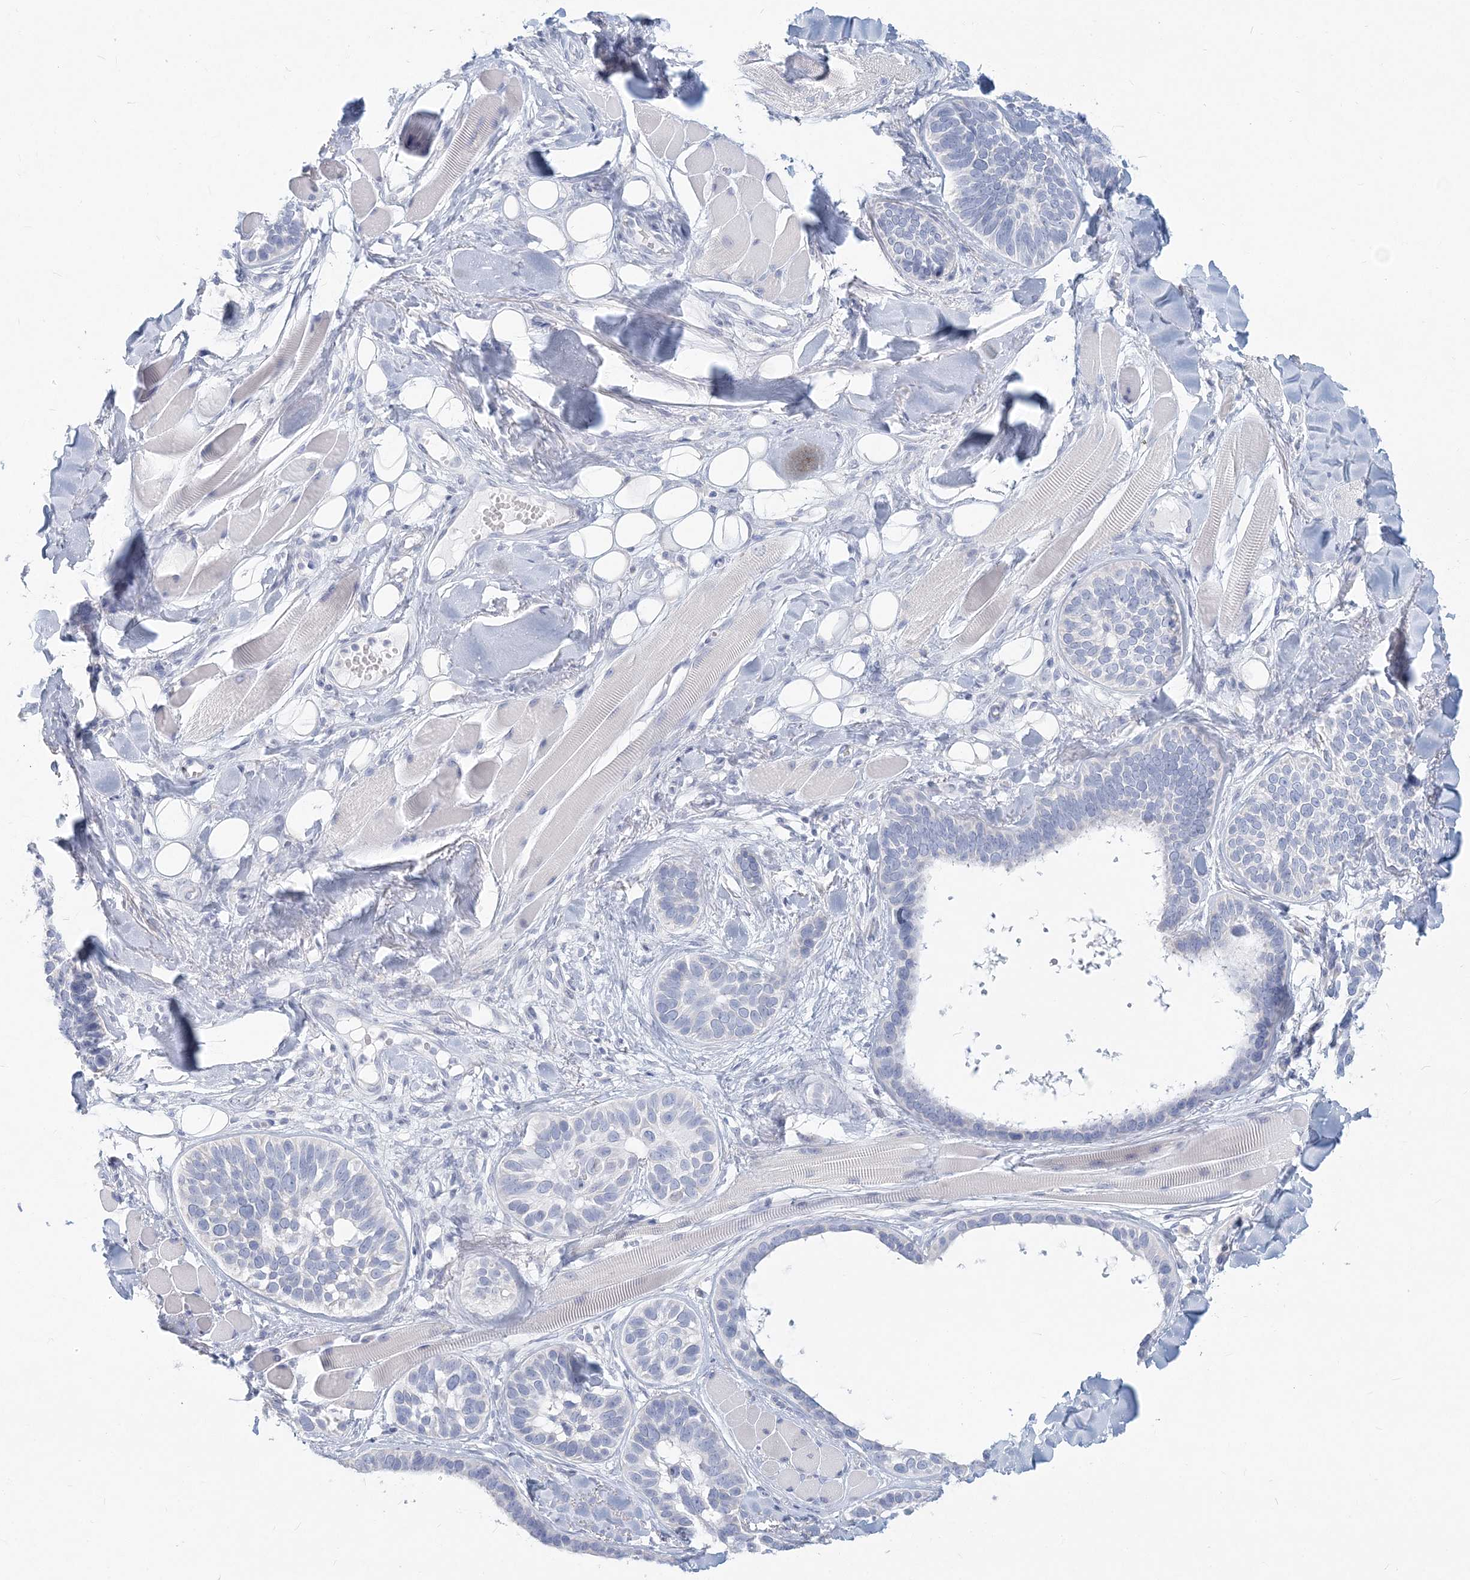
{"staining": {"intensity": "negative", "quantity": "none", "location": "none"}, "tissue": "skin cancer", "cell_type": "Tumor cells", "image_type": "cancer", "snomed": [{"axis": "morphology", "description": "Basal cell carcinoma"}, {"axis": "topography", "description": "Skin"}], "caption": "Immunohistochemistry (IHC) of skin cancer exhibits no positivity in tumor cells. (DAB immunohistochemistry (IHC), high magnification).", "gene": "CSN1S1", "patient": {"sex": "male", "age": 62}}